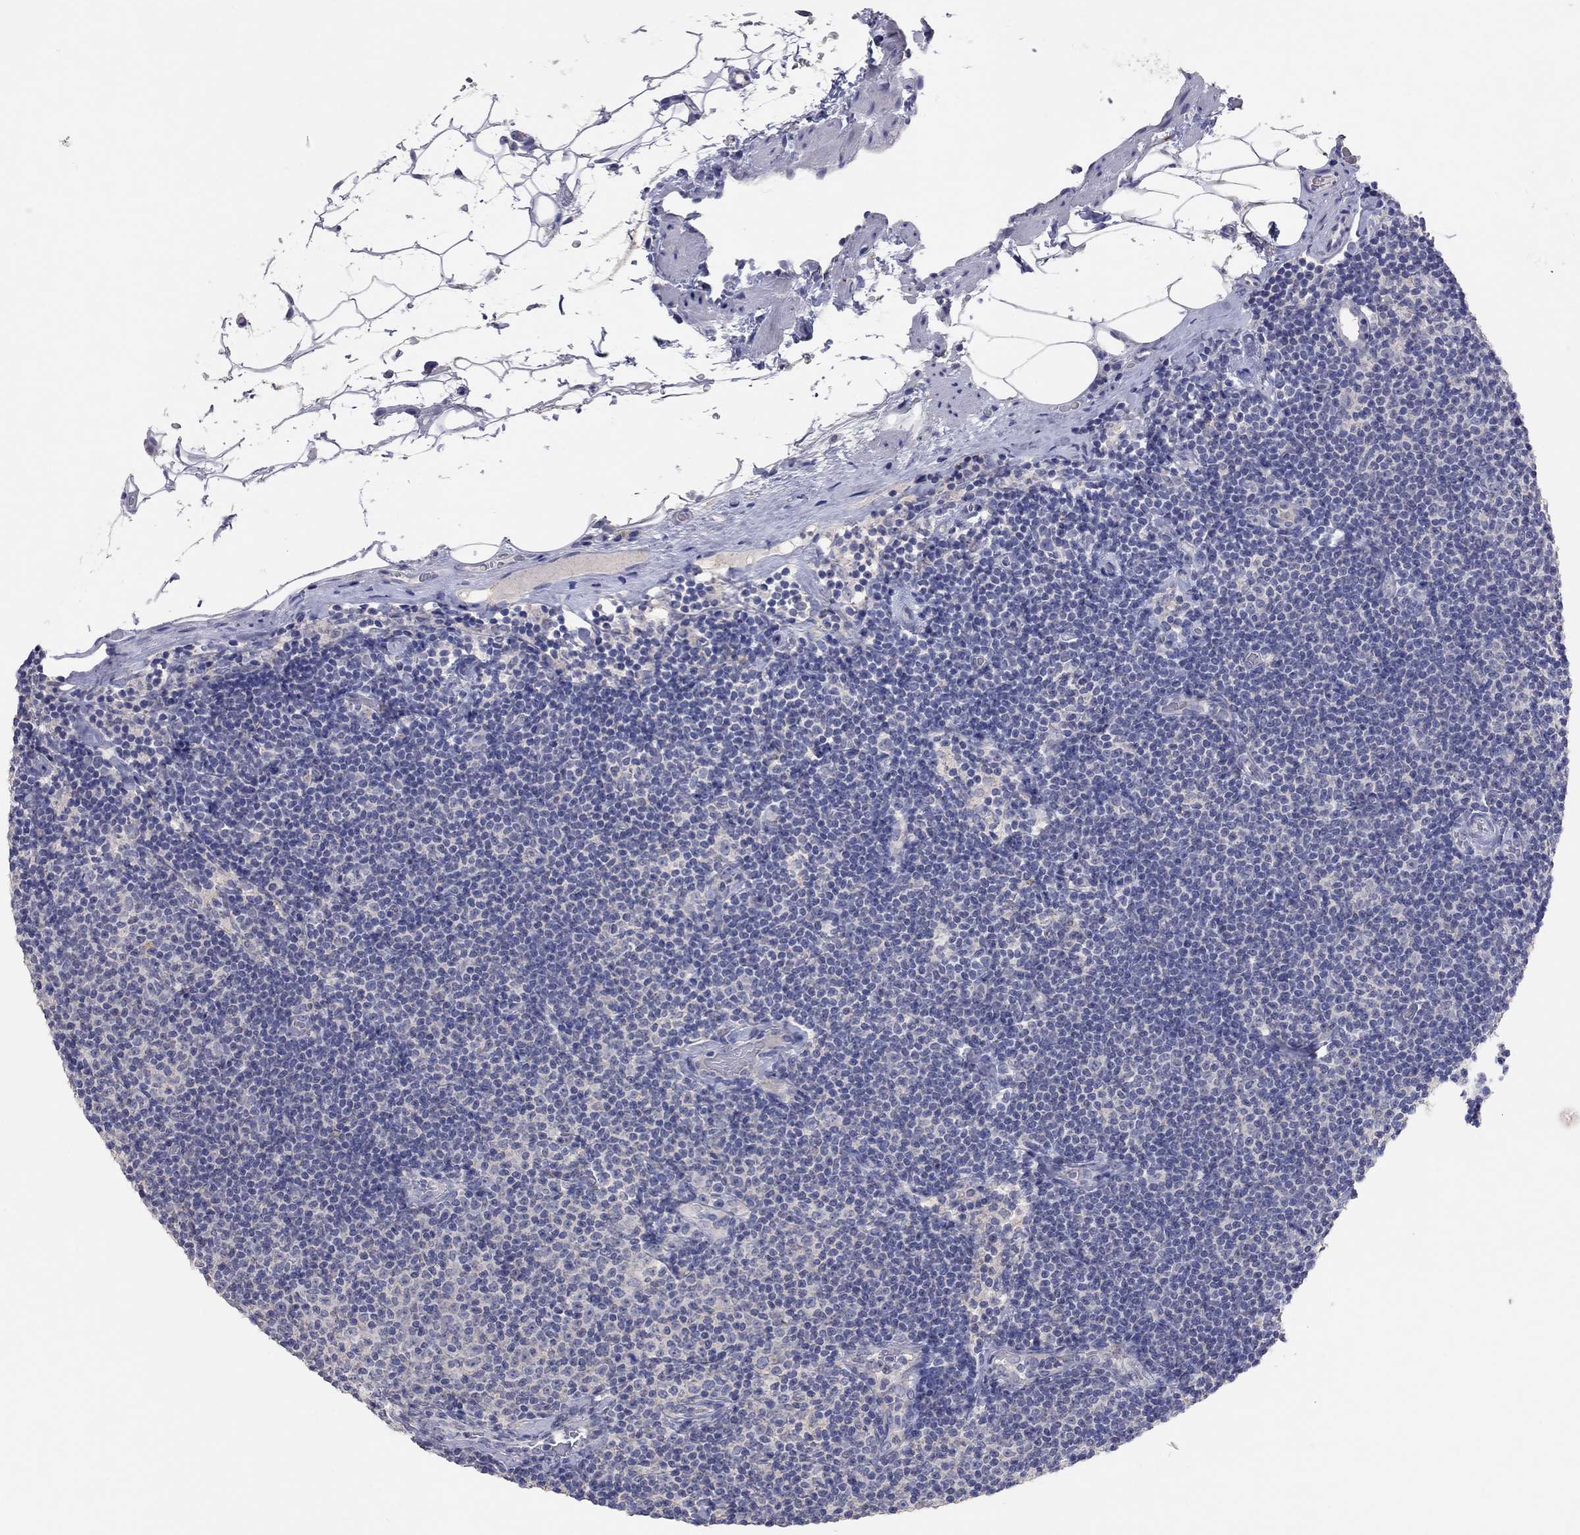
{"staining": {"intensity": "negative", "quantity": "none", "location": "none"}, "tissue": "lymphoma", "cell_type": "Tumor cells", "image_type": "cancer", "snomed": [{"axis": "morphology", "description": "Malignant lymphoma, non-Hodgkin's type, Low grade"}, {"axis": "topography", "description": "Lymph node"}], "caption": "This micrograph is of low-grade malignant lymphoma, non-Hodgkin's type stained with immunohistochemistry to label a protein in brown with the nuclei are counter-stained blue. There is no positivity in tumor cells.", "gene": "MMP13", "patient": {"sex": "male", "age": 81}}